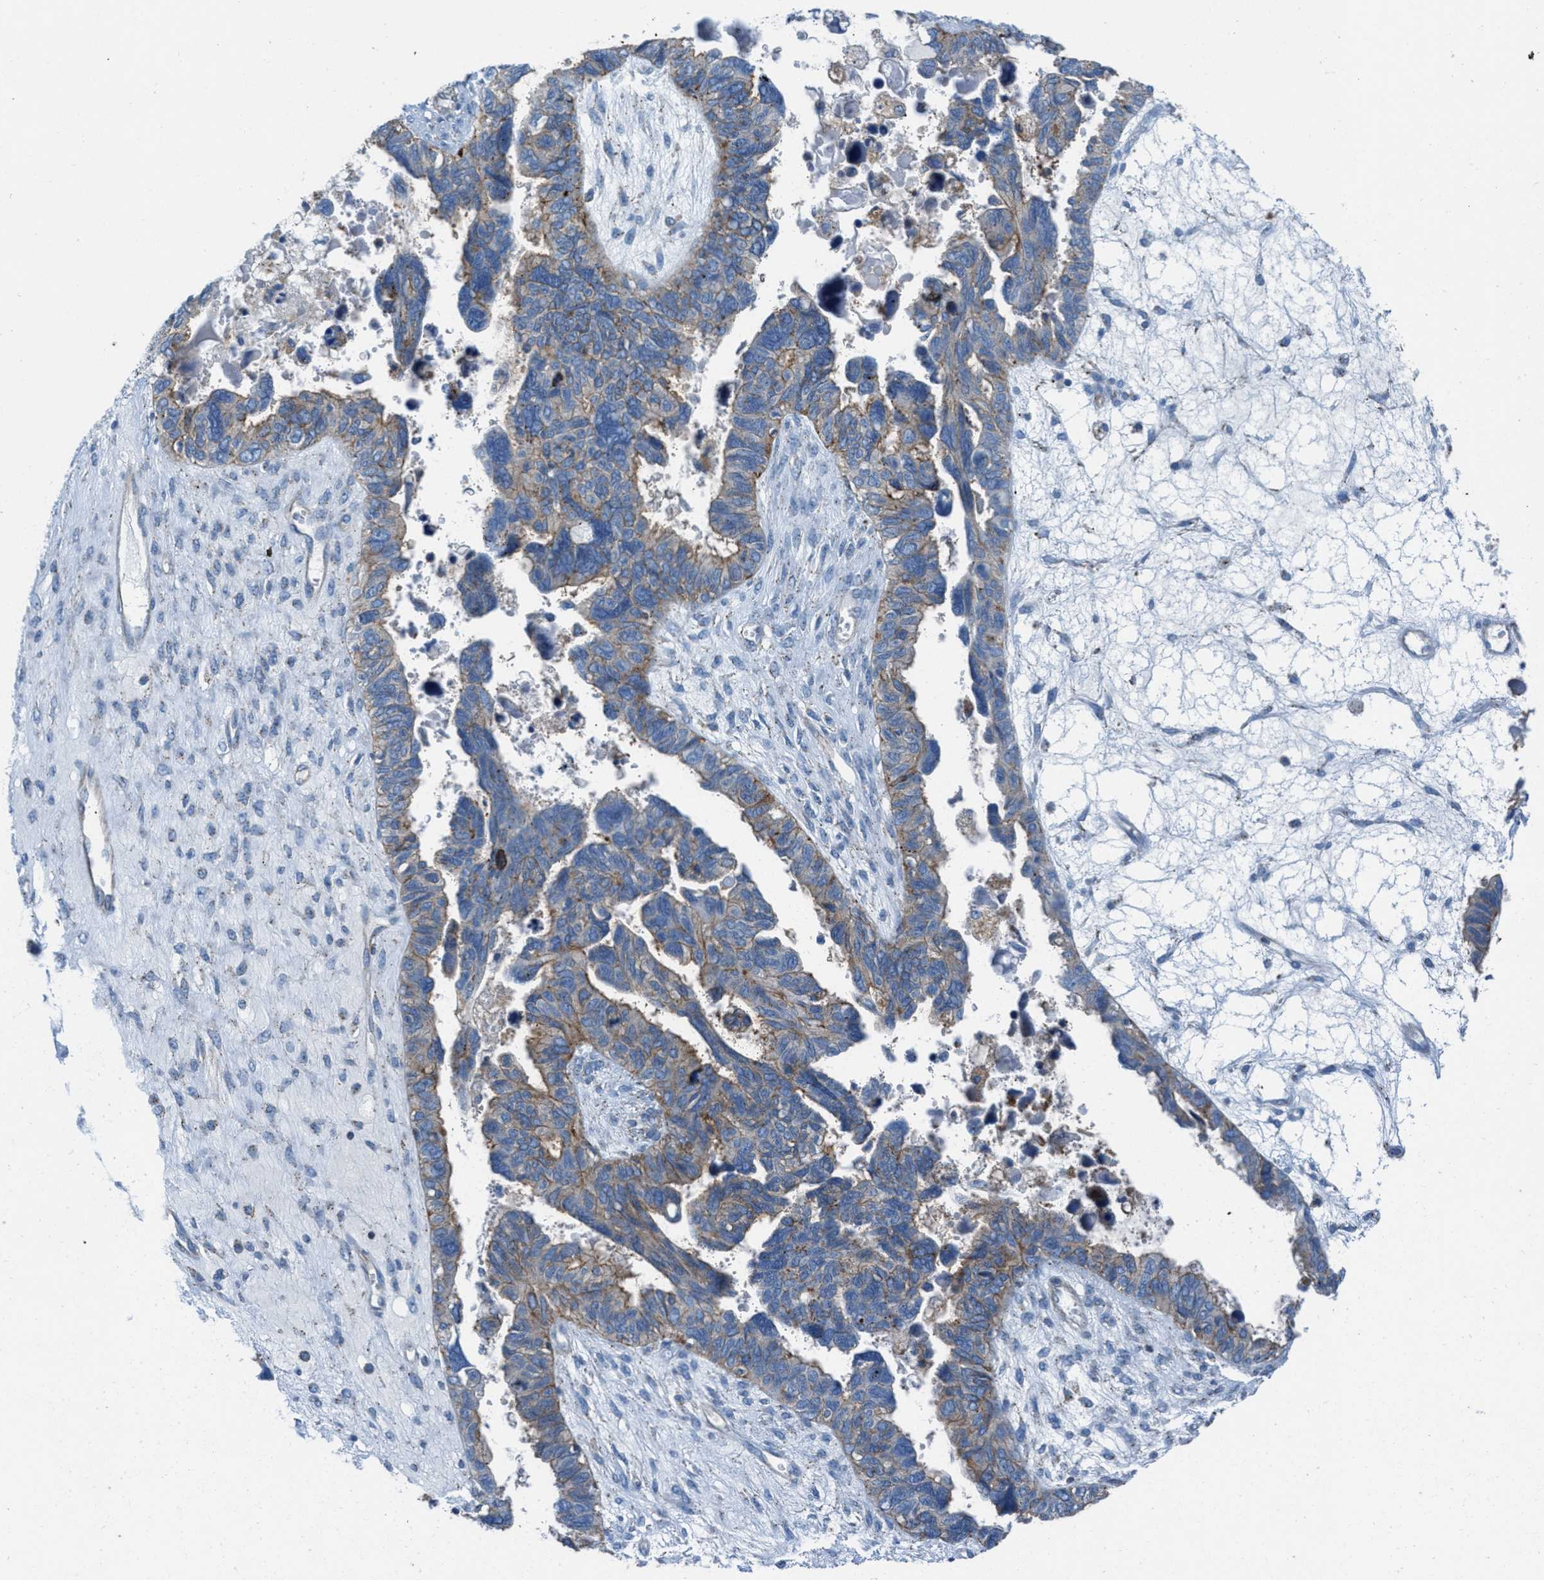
{"staining": {"intensity": "weak", "quantity": ">75%", "location": "cytoplasmic/membranous"}, "tissue": "ovarian cancer", "cell_type": "Tumor cells", "image_type": "cancer", "snomed": [{"axis": "morphology", "description": "Cystadenocarcinoma, serous, NOS"}, {"axis": "topography", "description": "Ovary"}], "caption": "High-magnification brightfield microscopy of ovarian serous cystadenocarcinoma stained with DAB (3,3'-diaminobenzidine) (brown) and counterstained with hematoxylin (blue). tumor cells exhibit weak cytoplasmic/membranous positivity is identified in approximately>75% of cells.", "gene": "MFSD13A", "patient": {"sex": "female", "age": 79}}